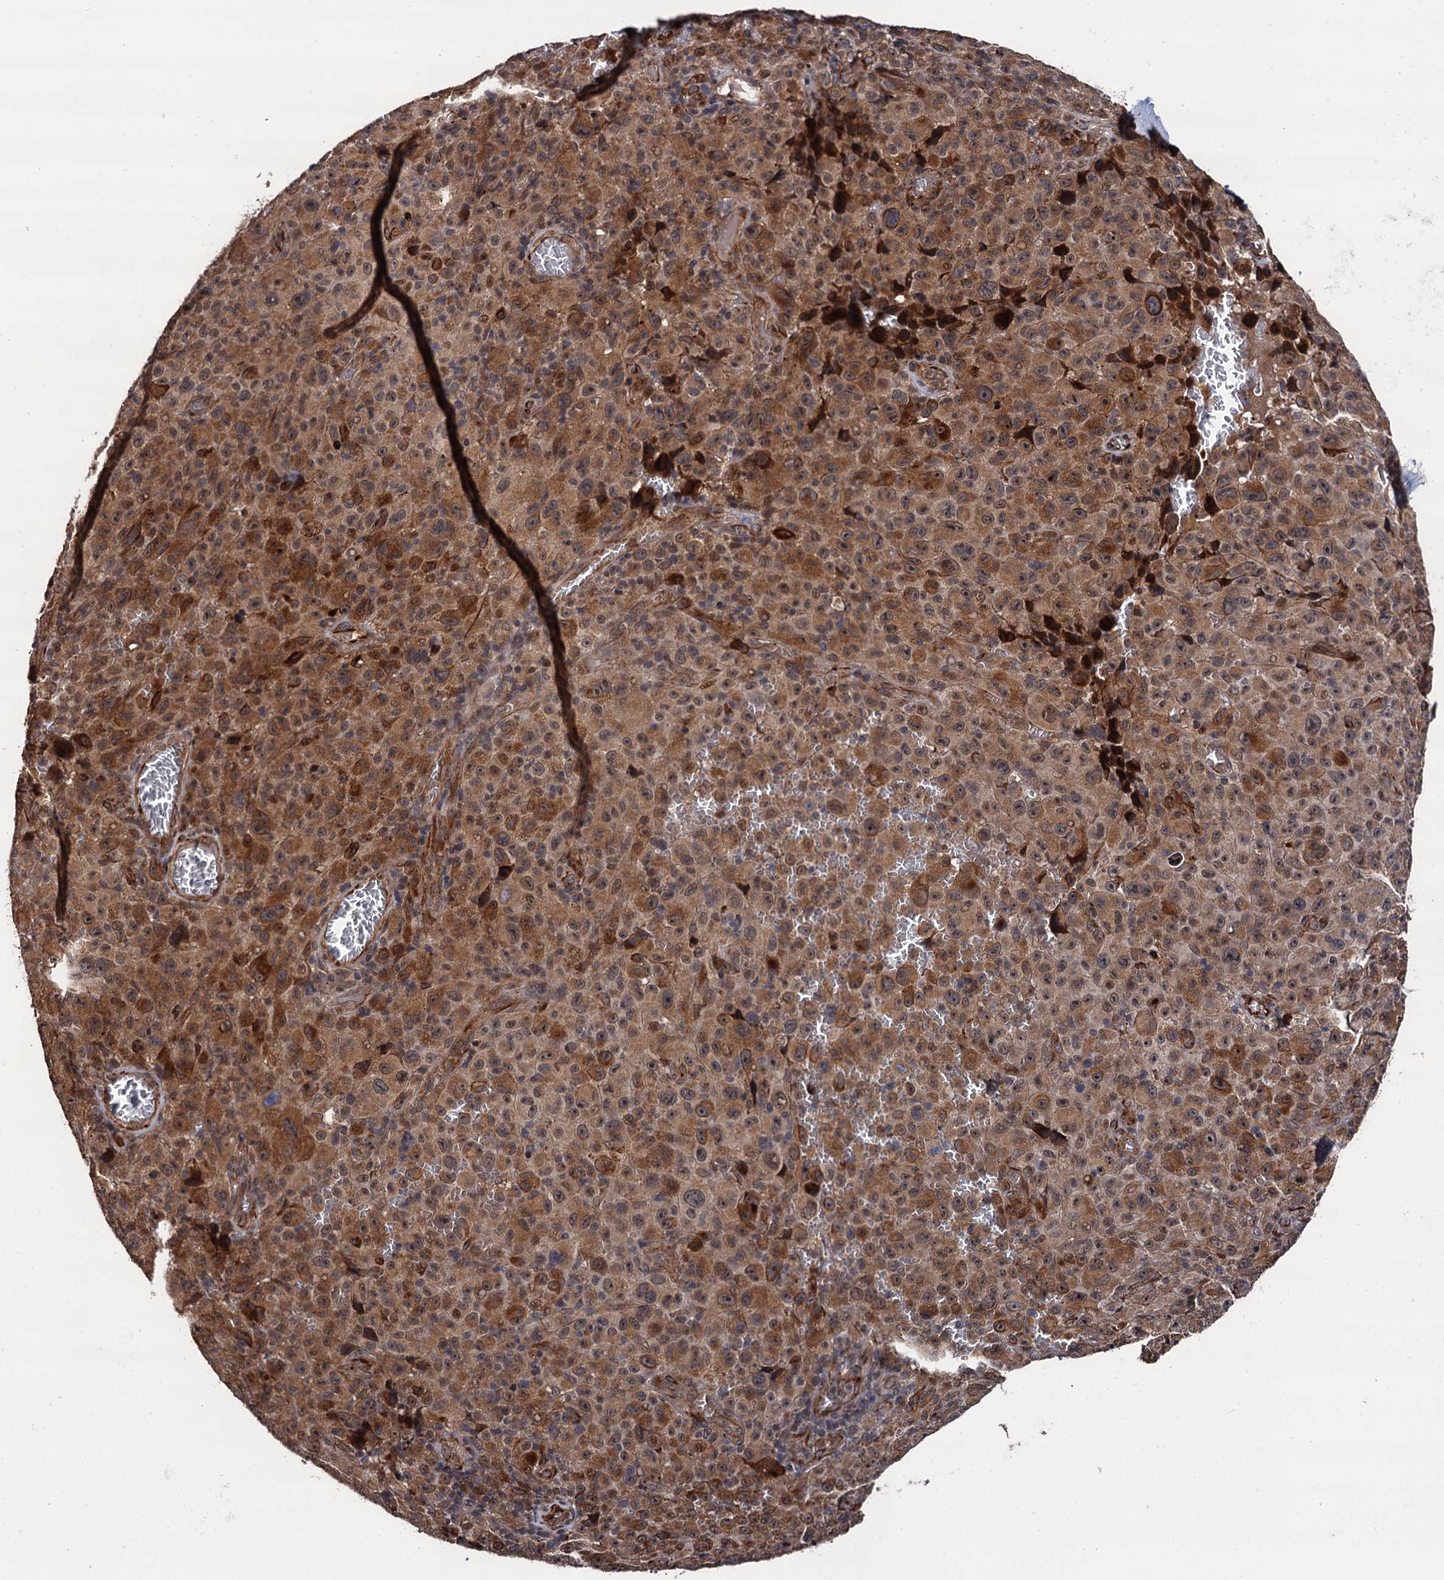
{"staining": {"intensity": "moderate", "quantity": ">75%", "location": "cytoplasmic/membranous"}, "tissue": "melanoma", "cell_type": "Tumor cells", "image_type": "cancer", "snomed": [{"axis": "morphology", "description": "Malignant melanoma, NOS"}, {"axis": "topography", "description": "Skin"}], "caption": "A brown stain highlights moderate cytoplasmic/membranous expression of a protein in human malignant melanoma tumor cells. (Stains: DAB in brown, nuclei in blue, Microscopy: brightfield microscopy at high magnification).", "gene": "FSIP1", "patient": {"sex": "female", "age": 82}}